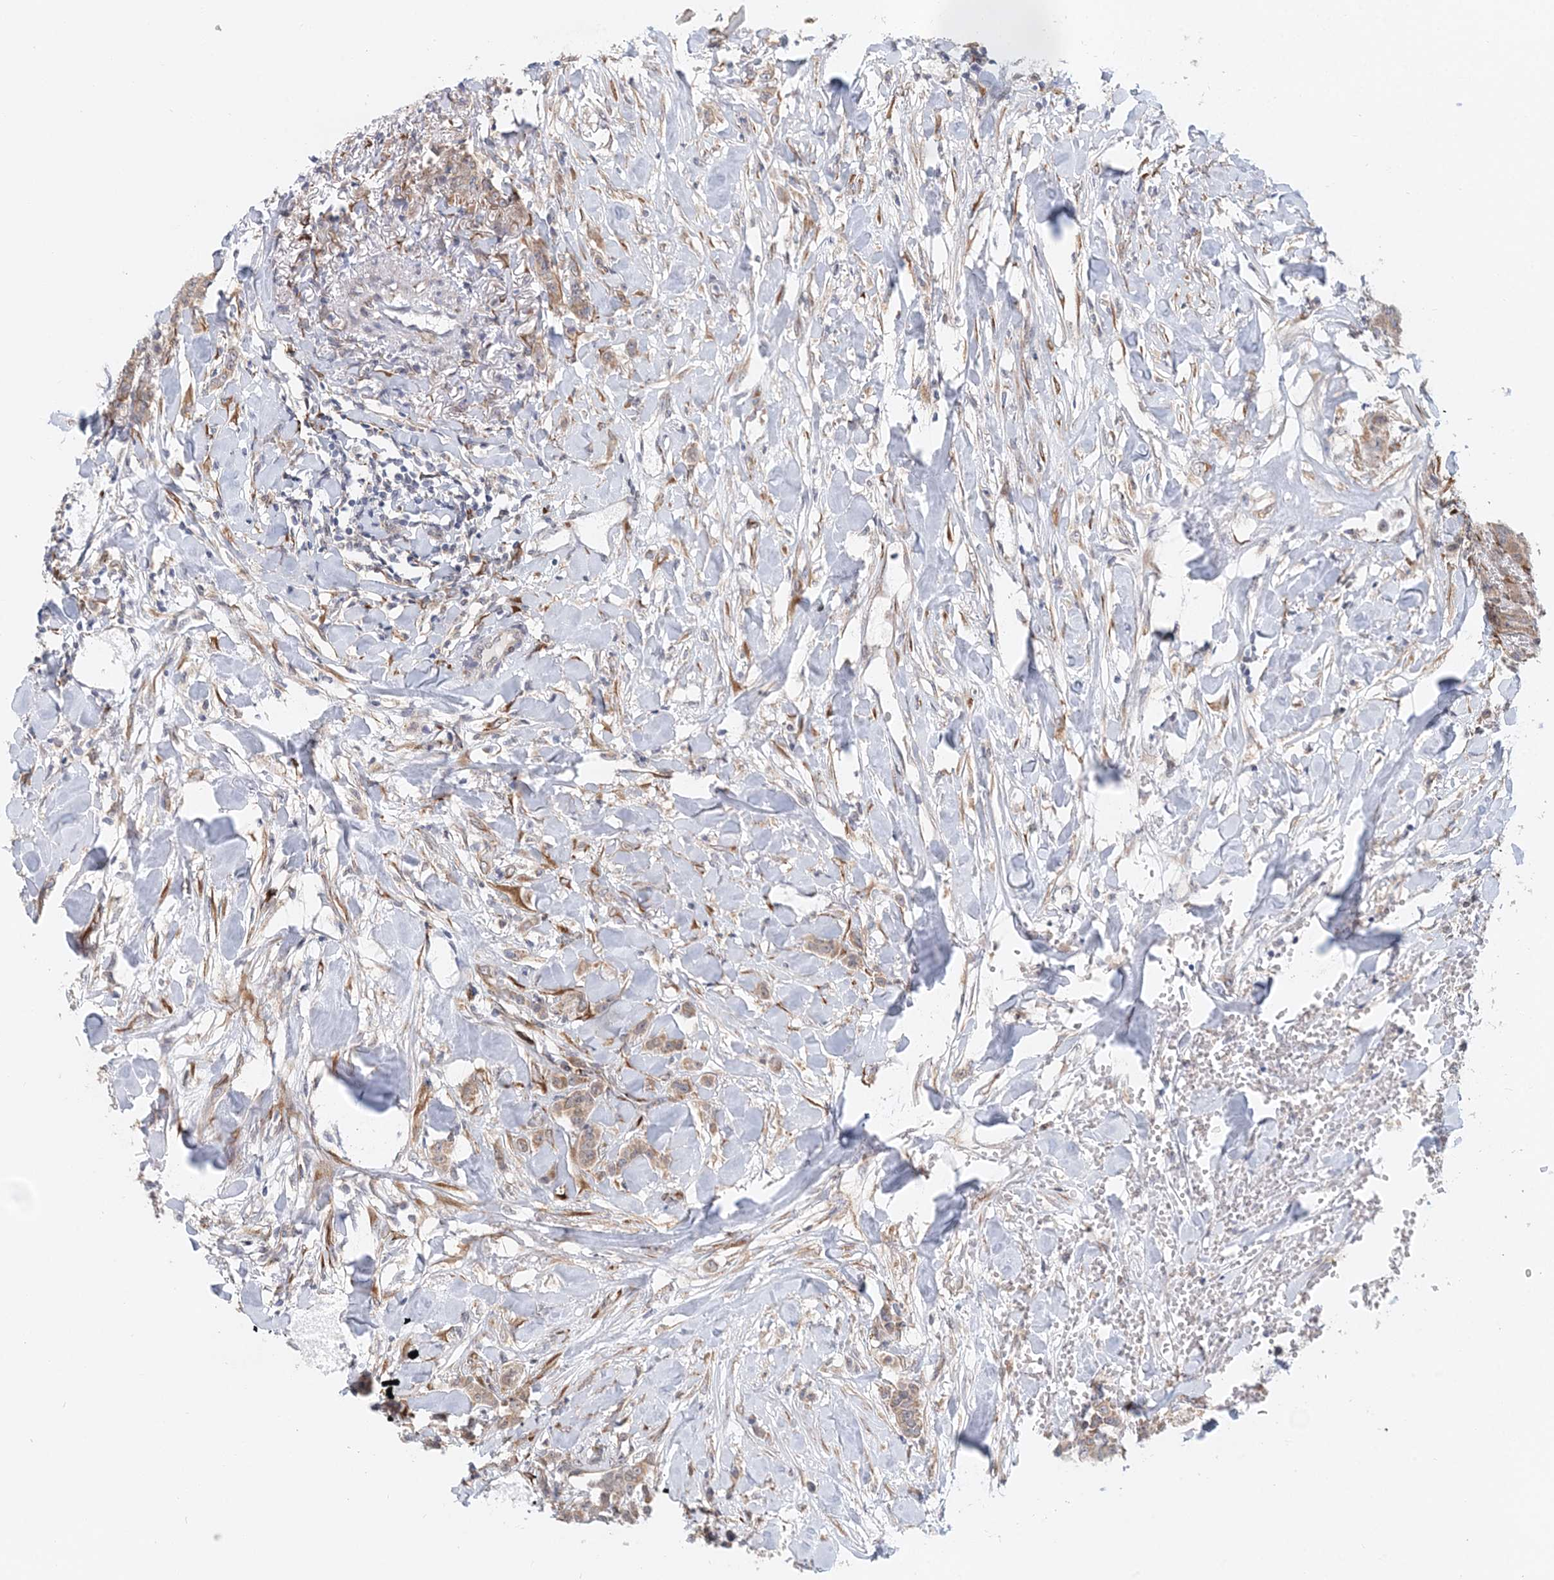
{"staining": {"intensity": "moderate", "quantity": ">75%", "location": "cytoplasmic/membranous"}, "tissue": "breast cancer", "cell_type": "Tumor cells", "image_type": "cancer", "snomed": [{"axis": "morphology", "description": "Duct carcinoma"}, {"axis": "topography", "description": "Breast"}], "caption": "Breast infiltrating ductal carcinoma stained with DAB (3,3'-diaminobenzidine) immunohistochemistry (IHC) shows medium levels of moderate cytoplasmic/membranous staining in approximately >75% of tumor cells. The staining is performed using DAB (3,3'-diaminobenzidine) brown chromogen to label protein expression. The nuclei are counter-stained blue using hematoxylin.", "gene": "PCYOX1L", "patient": {"sex": "female", "age": 40}}